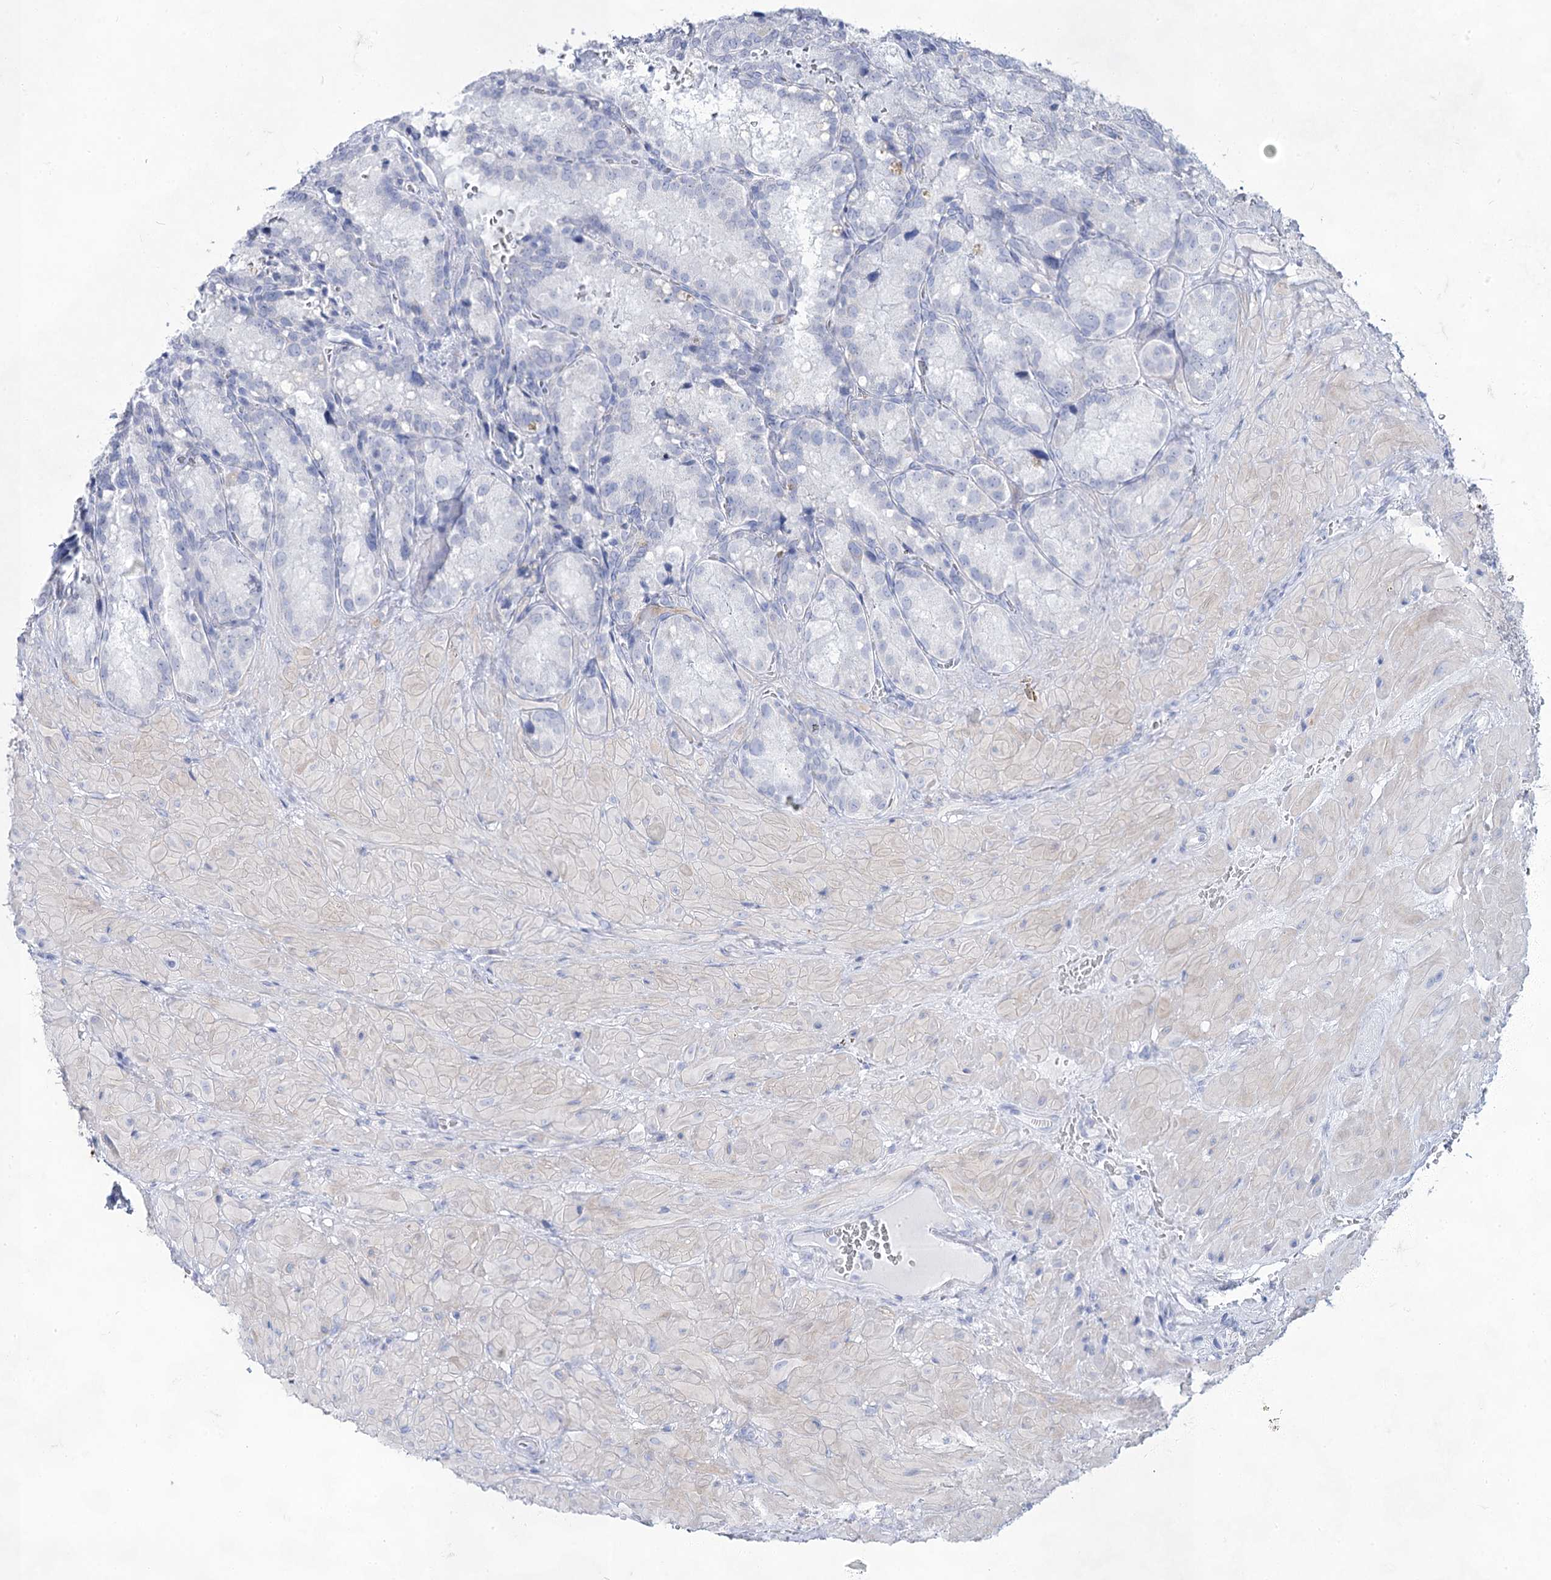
{"staining": {"intensity": "negative", "quantity": "none", "location": "none"}, "tissue": "seminal vesicle", "cell_type": "Glandular cells", "image_type": "normal", "snomed": [{"axis": "morphology", "description": "Normal tissue, NOS"}, {"axis": "topography", "description": "Seminal veicle"}], "caption": "DAB (3,3'-diaminobenzidine) immunohistochemical staining of unremarkable human seminal vesicle shows no significant staining in glandular cells.", "gene": "ACRV1", "patient": {"sex": "male", "age": 62}}